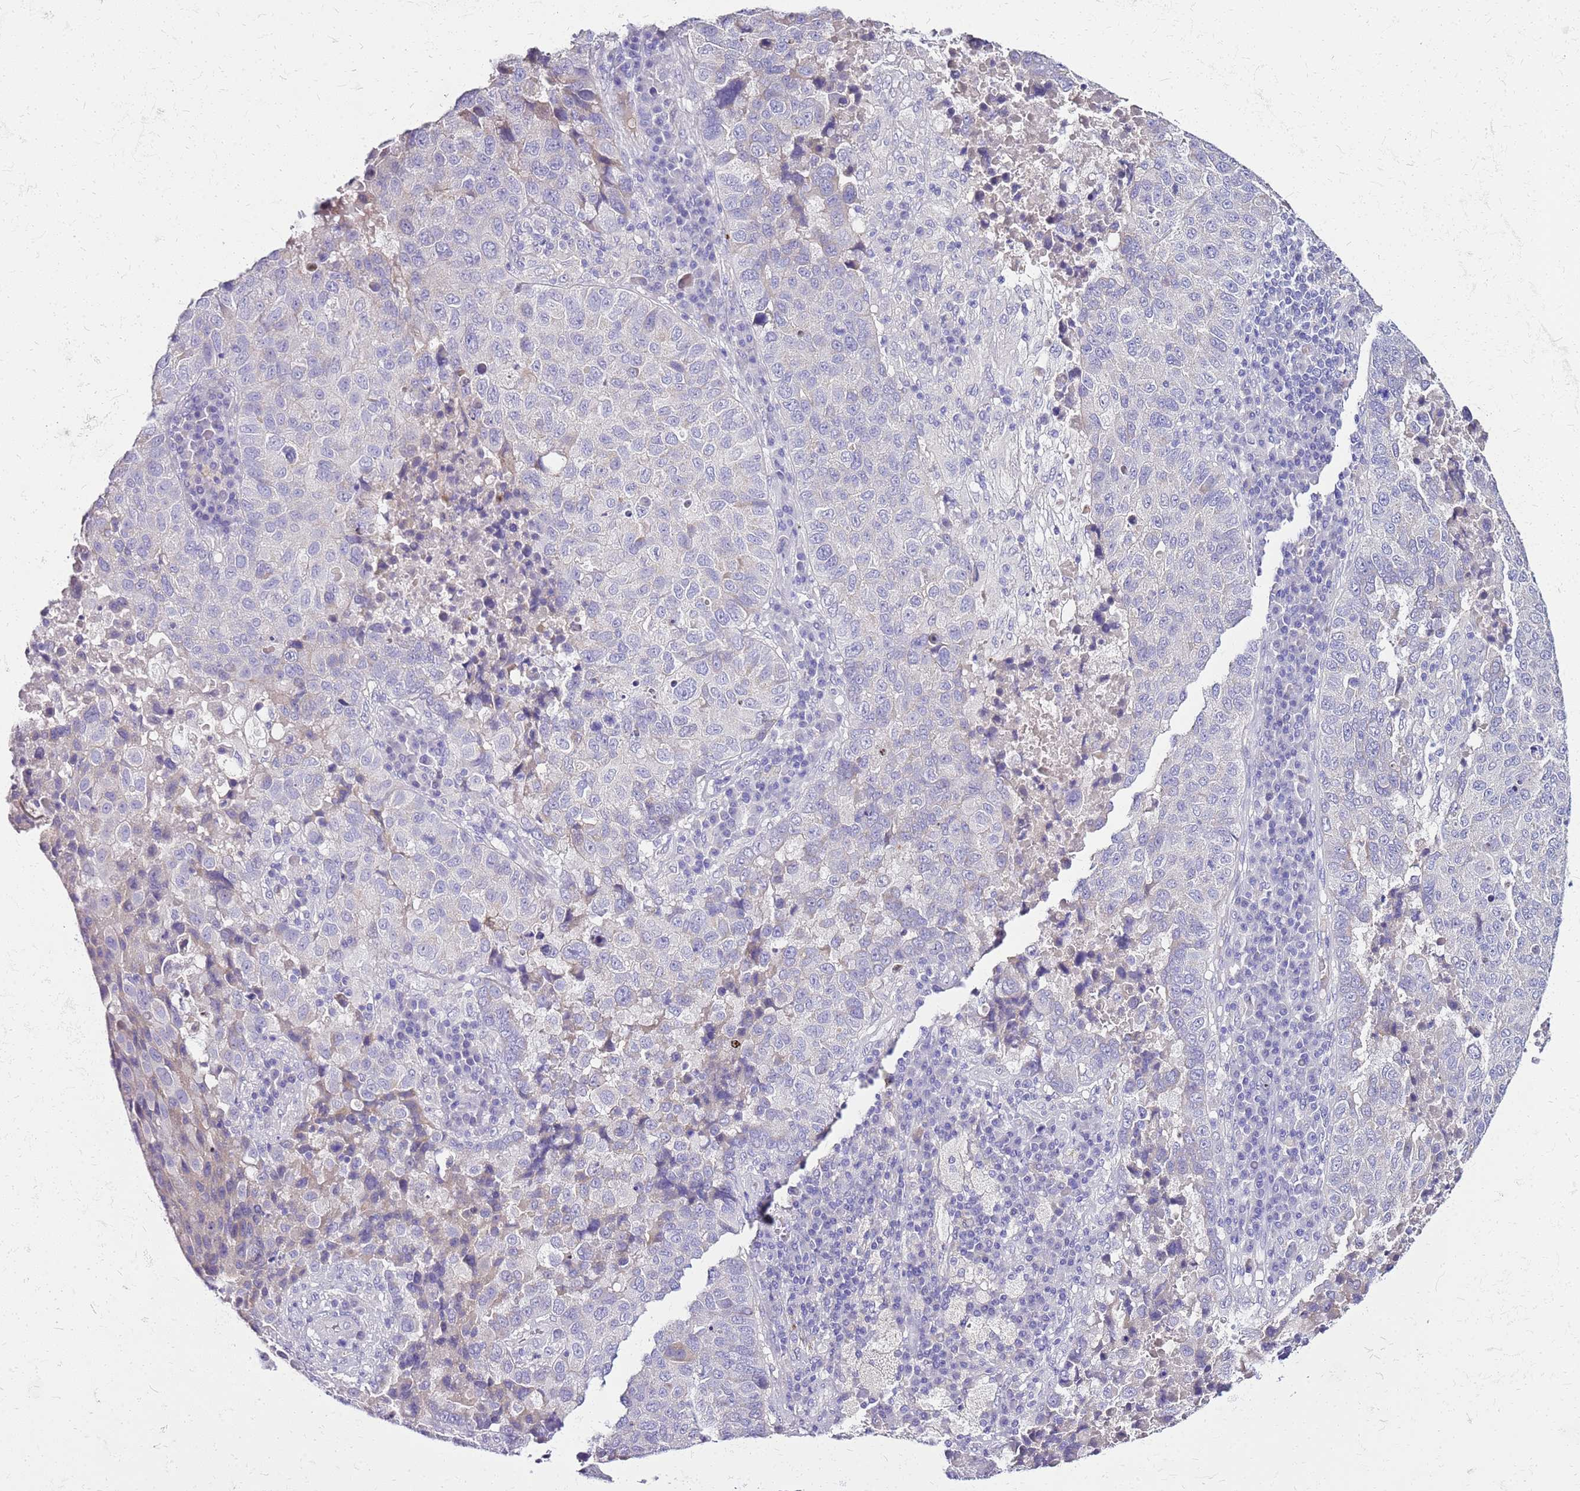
{"staining": {"intensity": "negative", "quantity": "none", "location": "none"}, "tissue": "lung cancer", "cell_type": "Tumor cells", "image_type": "cancer", "snomed": [{"axis": "morphology", "description": "Squamous cell carcinoma, NOS"}, {"axis": "topography", "description": "Lung"}], "caption": "Protein analysis of lung cancer demonstrates no significant staining in tumor cells.", "gene": "DCDC2B", "patient": {"sex": "male", "age": 73}}